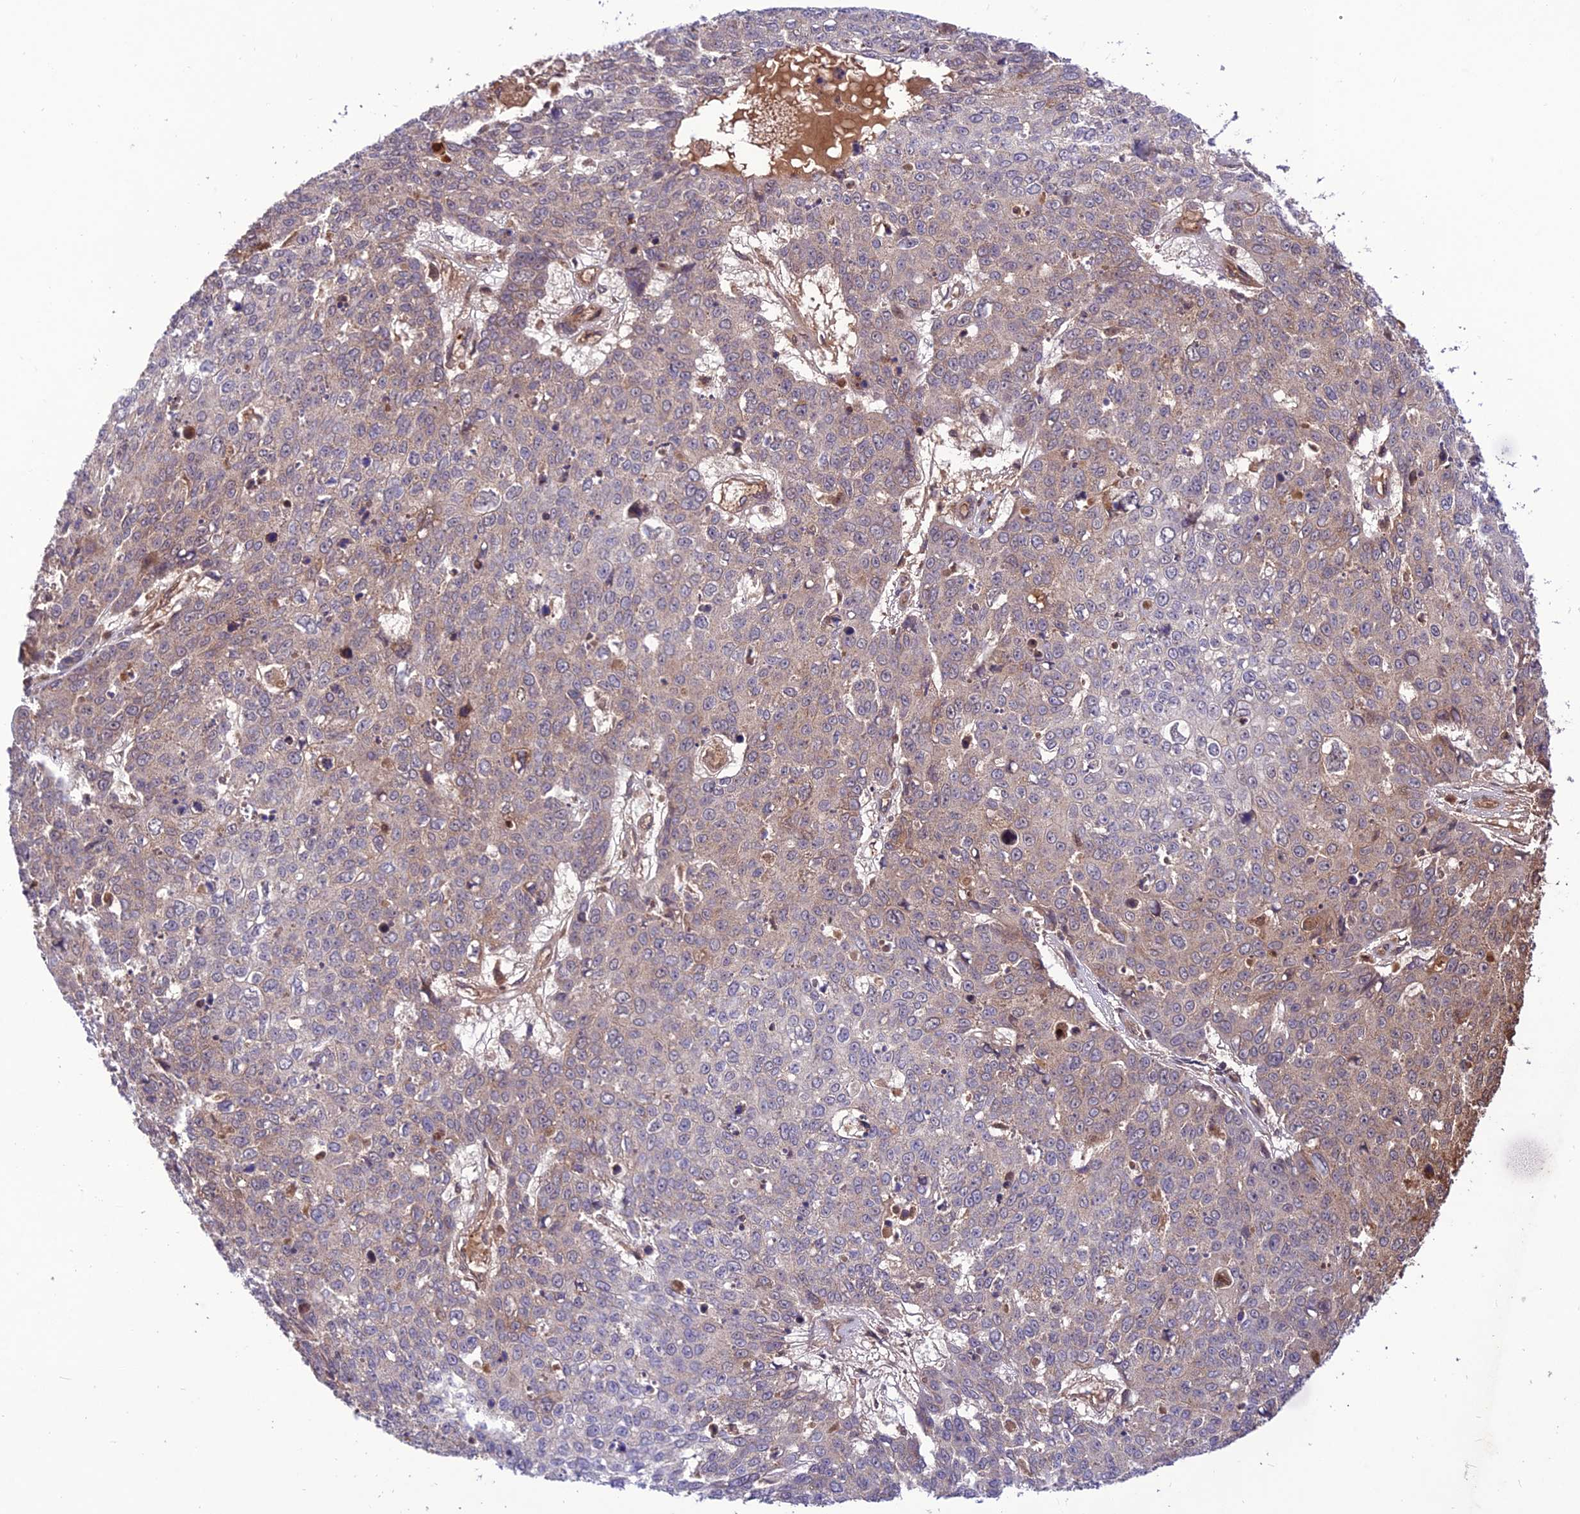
{"staining": {"intensity": "moderate", "quantity": "<25%", "location": "cytoplasmic/membranous"}, "tissue": "skin cancer", "cell_type": "Tumor cells", "image_type": "cancer", "snomed": [{"axis": "morphology", "description": "Normal tissue, NOS"}, {"axis": "morphology", "description": "Squamous cell carcinoma, NOS"}, {"axis": "topography", "description": "Skin"}], "caption": "DAB (3,3'-diaminobenzidine) immunohistochemical staining of squamous cell carcinoma (skin) demonstrates moderate cytoplasmic/membranous protein expression in approximately <25% of tumor cells.", "gene": "NDUFC1", "patient": {"sex": "male", "age": 72}}